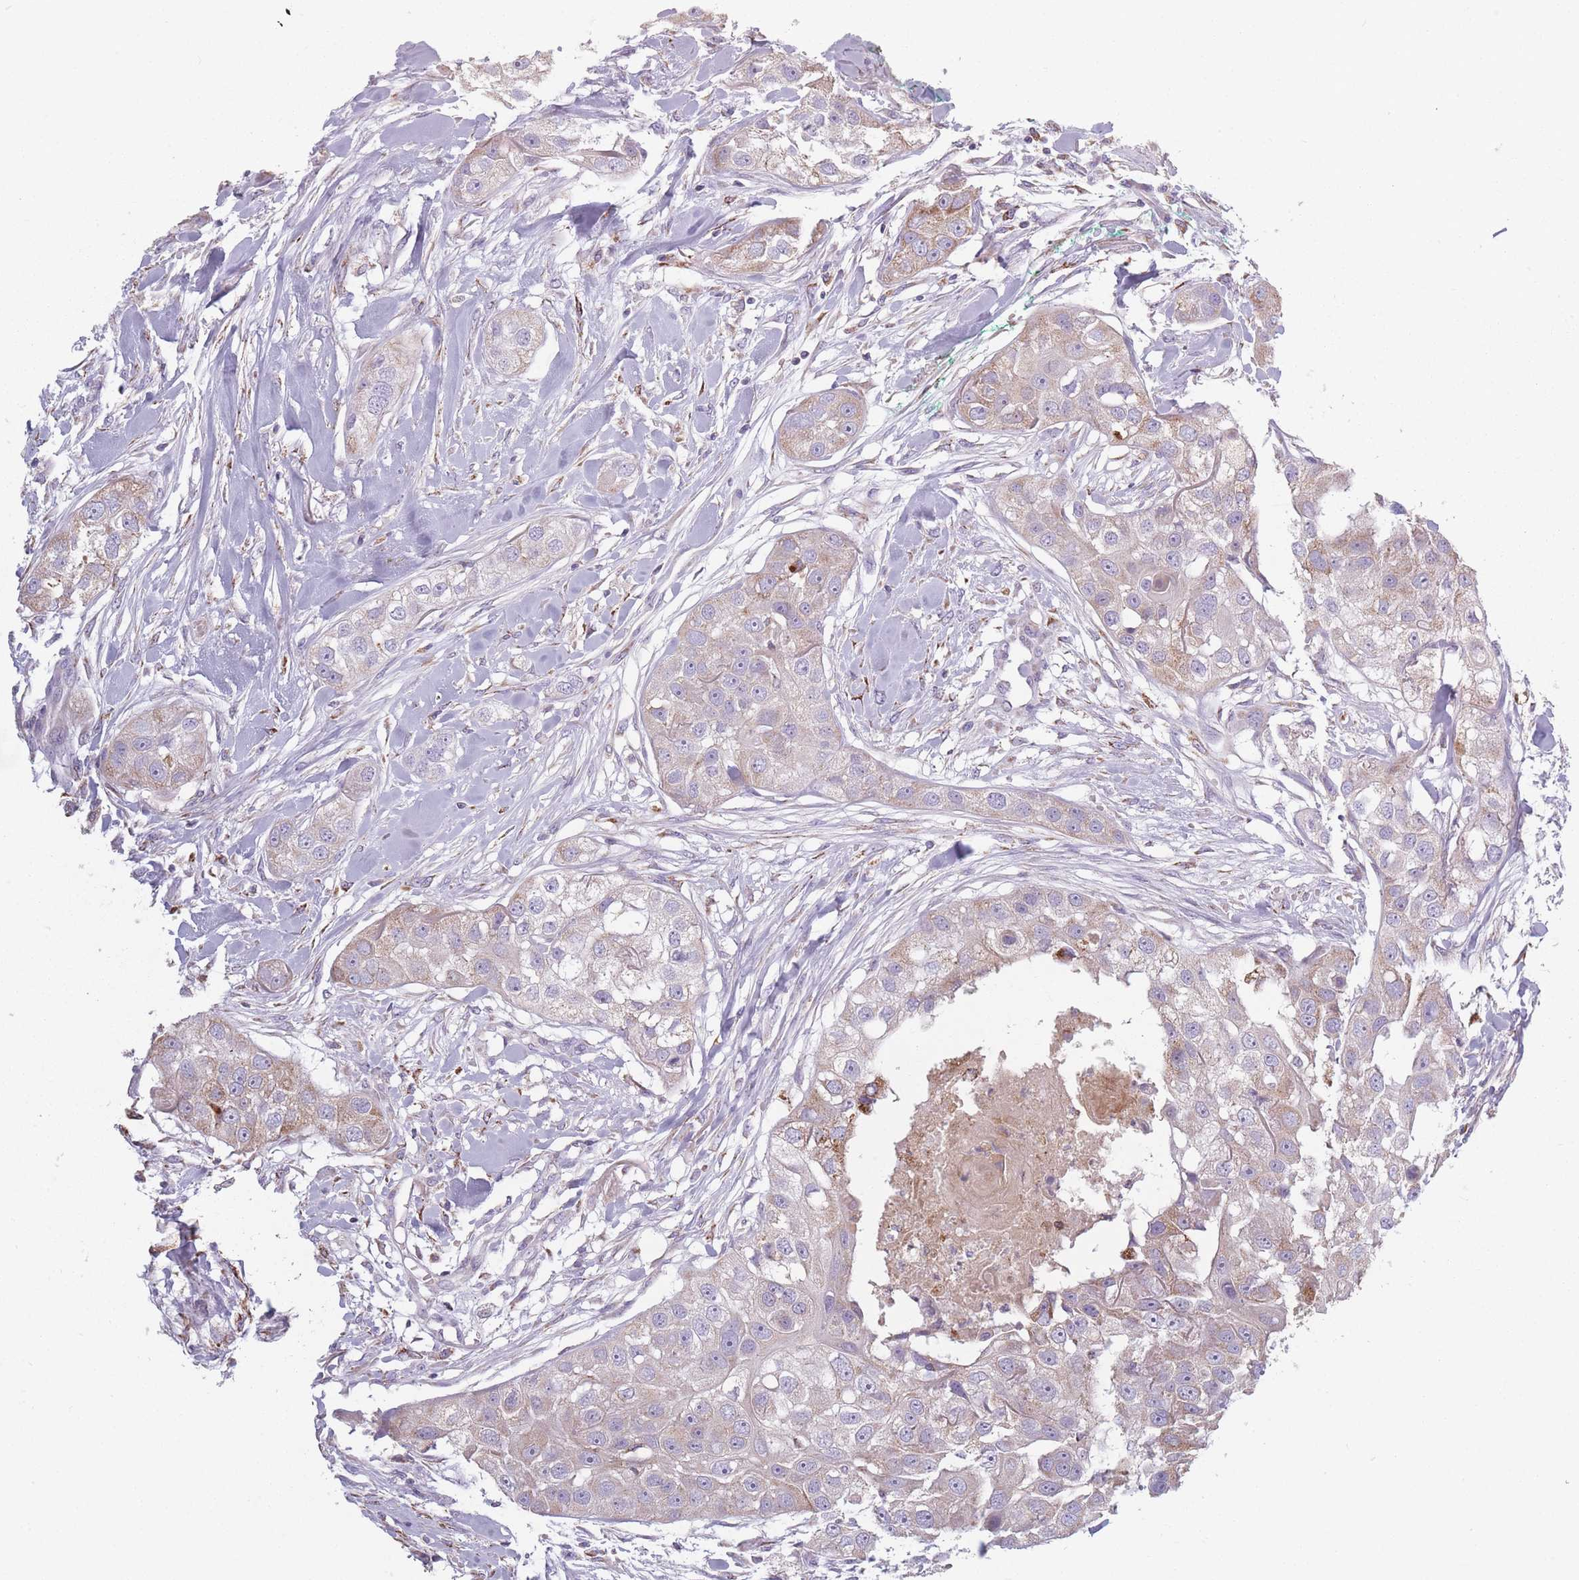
{"staining": {"intensity": "weak", "quantity": "25%-75%", "location": "cytoplasmic/membranous"}, "tissue": "head and neck cancer", "cell_type": "Tumor cells", "image_type": "cancer", "snomed": [{"axis": "morphology", "description": "Normal tissue, NOS"}, {"axis": "morphology", "description": "Squamous cell carcinoma, NOS"}, {"axis": "topography", "description": "Skeletal muscle"}, {"axis": "topography", "description": "Head-Neck"}], "caption": "DAB immunohistochemical staining of human head and neck cancer reveals weak cytoplasmic/membranous protein positivity in about 25%-75% of tumor cells.", "gene": "PEX11B", "patient": {"sex": "male", "age": 51}}